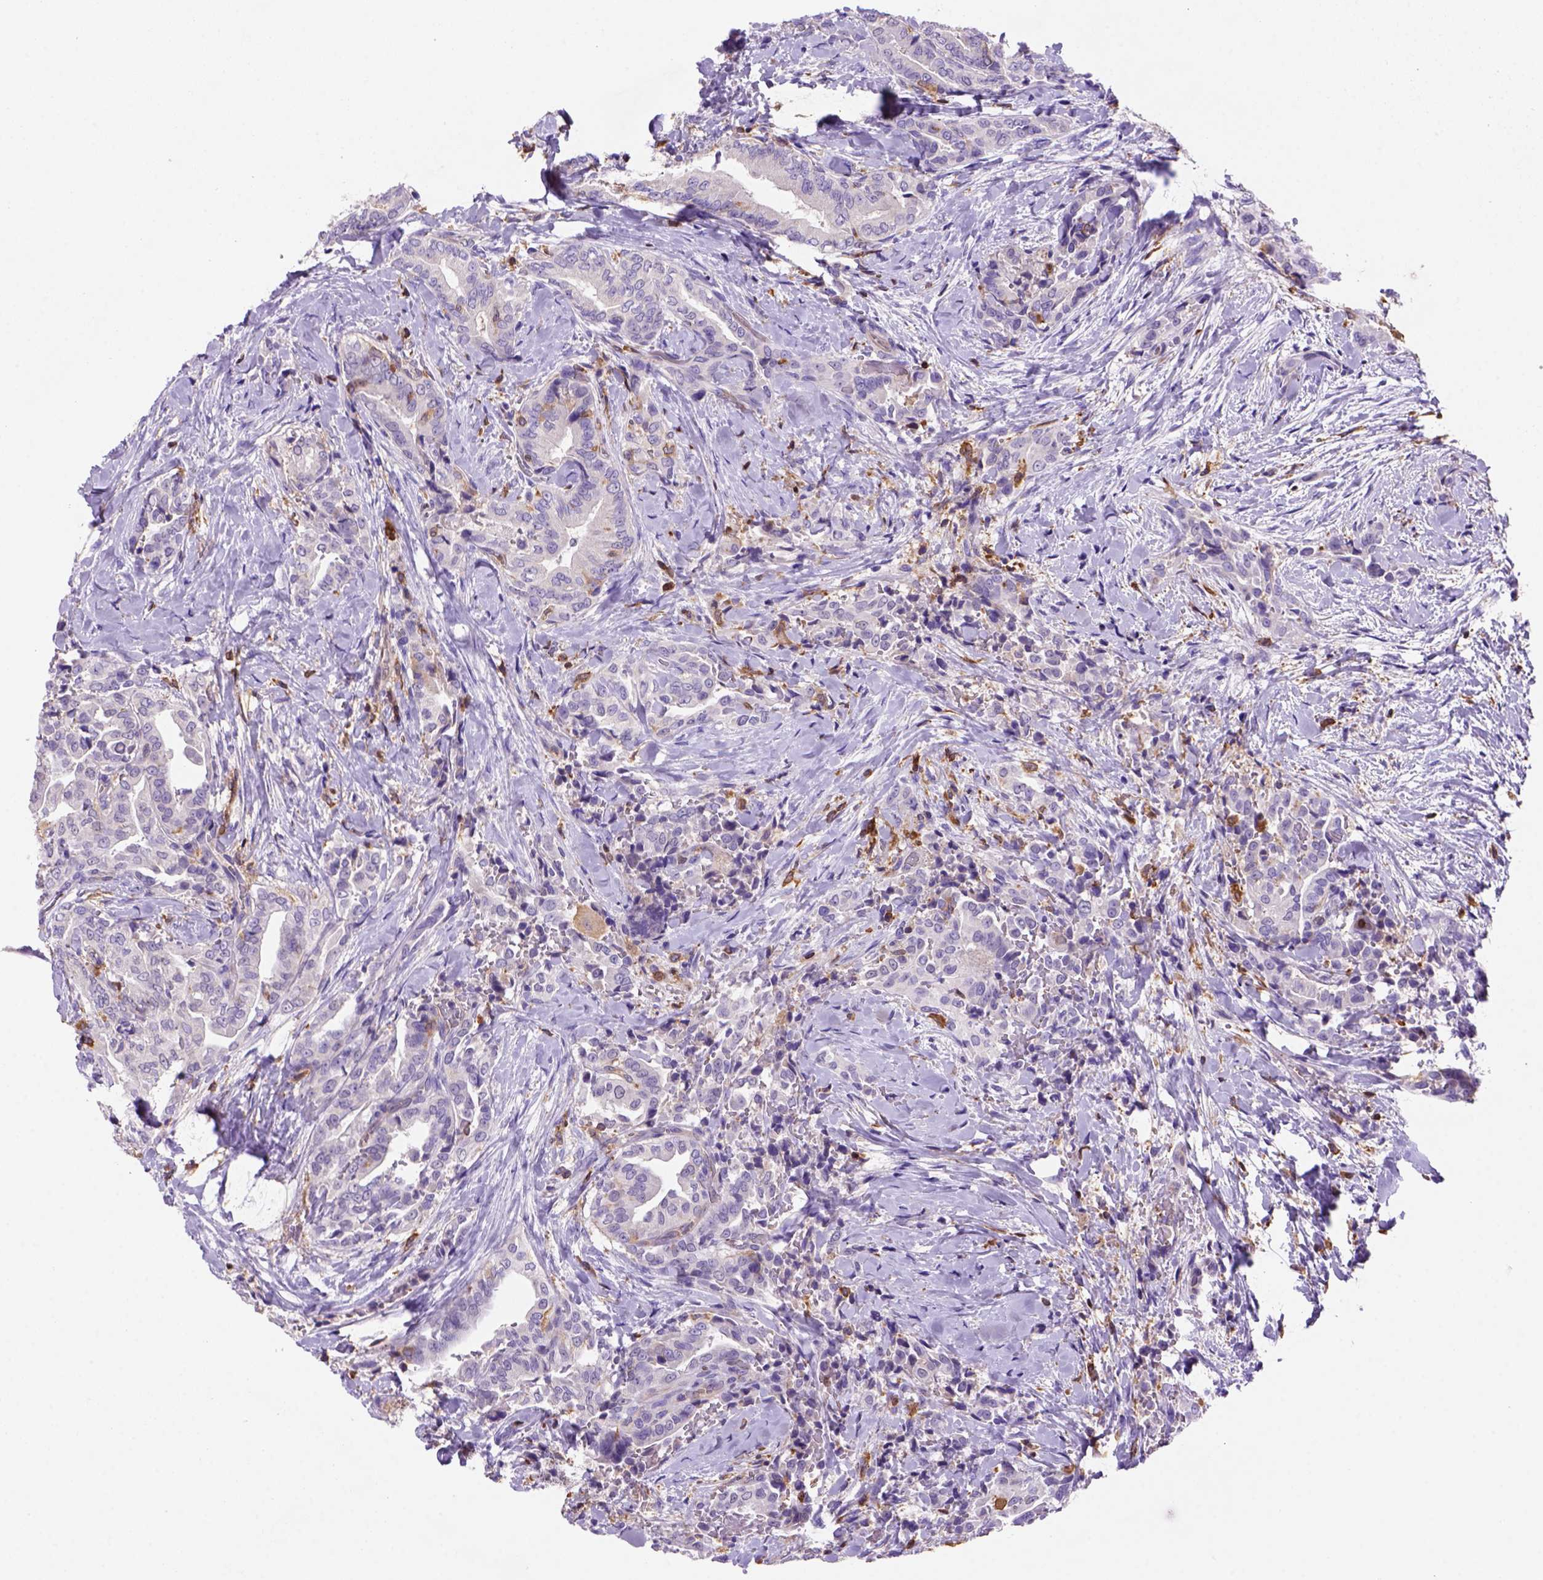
{"staining": {"intensity": "negative", "quantity": "none", "location": "none"}, "tissue": "thyroid cancer", "cell_type": "Tumor cells", "image_type": "cancer", "snomed": [{"axis": "morphology", "description": "Papillary adenocarcinoma, NOS"}, {"axis": "topography", "description": "Thyroid gland"}], "caption": "An IHC micrograph of thyroid cancer is shown. There is no staining in tumor cells of thyroid cancer. (DAB (3,3'-diaminobenzidine) immunohistochemistry (IHC) visualized using brightfield microscopy, high magnification).", "gene": "INPP5D", "patient": {"sex": "male", "age": 61}}